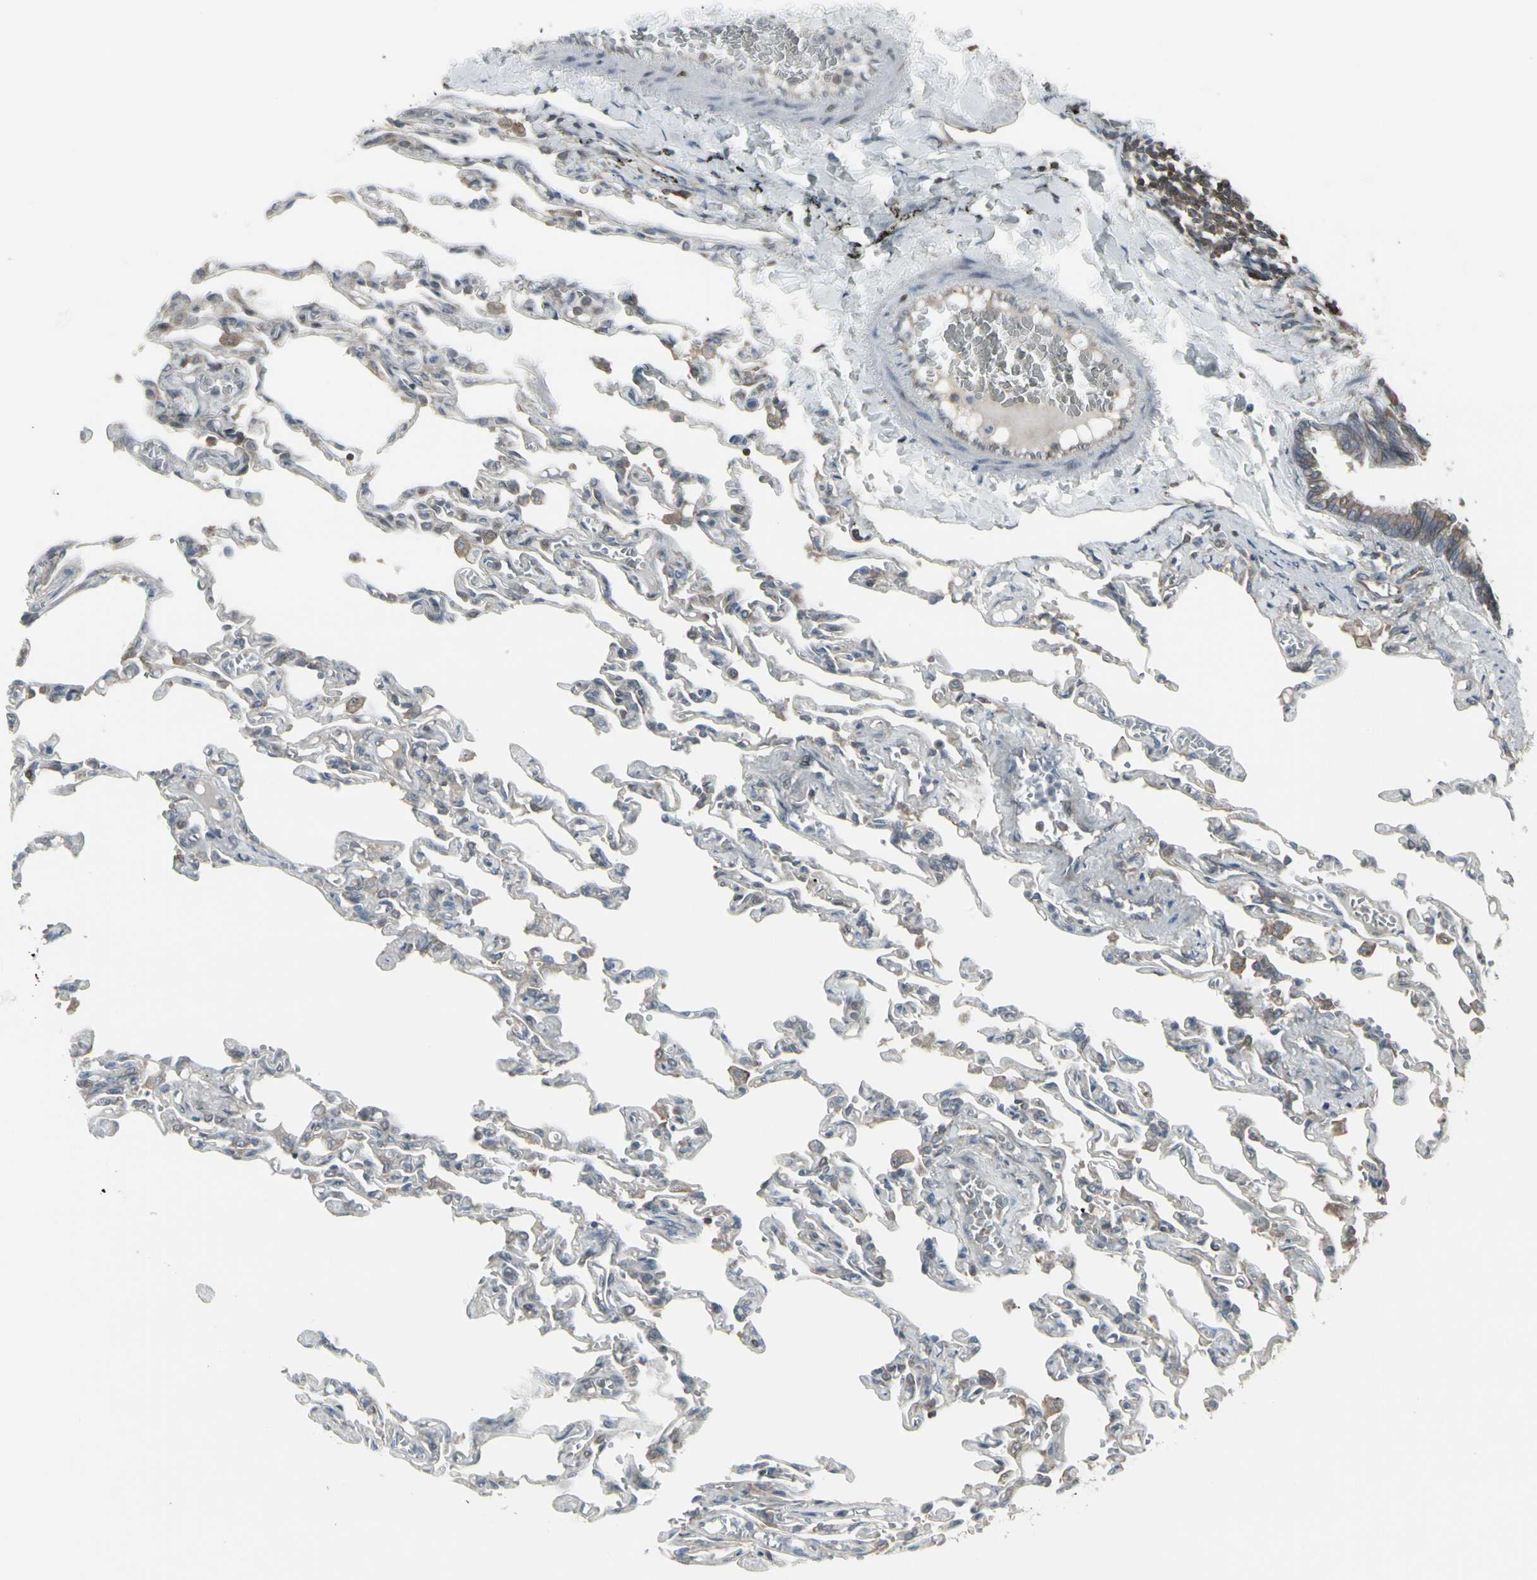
{"staining": {"intensity": "negative", "quantity": "none", "location": "none"}, "tissue": "lung", "cell_type": "Alveolar cells", "image_type": "normal", "snomed": [{"axis": "morphology", "description": "Normal tissue, NOS"}, {"axis": "topography", "description": "Lung"}], "caption": "Human lung stained for a protein using immunohistochemistry (IHC) shows no expression in alveolar cells.", "gene": "EPS15", "patient": {"sex": "male", "age": 21}}